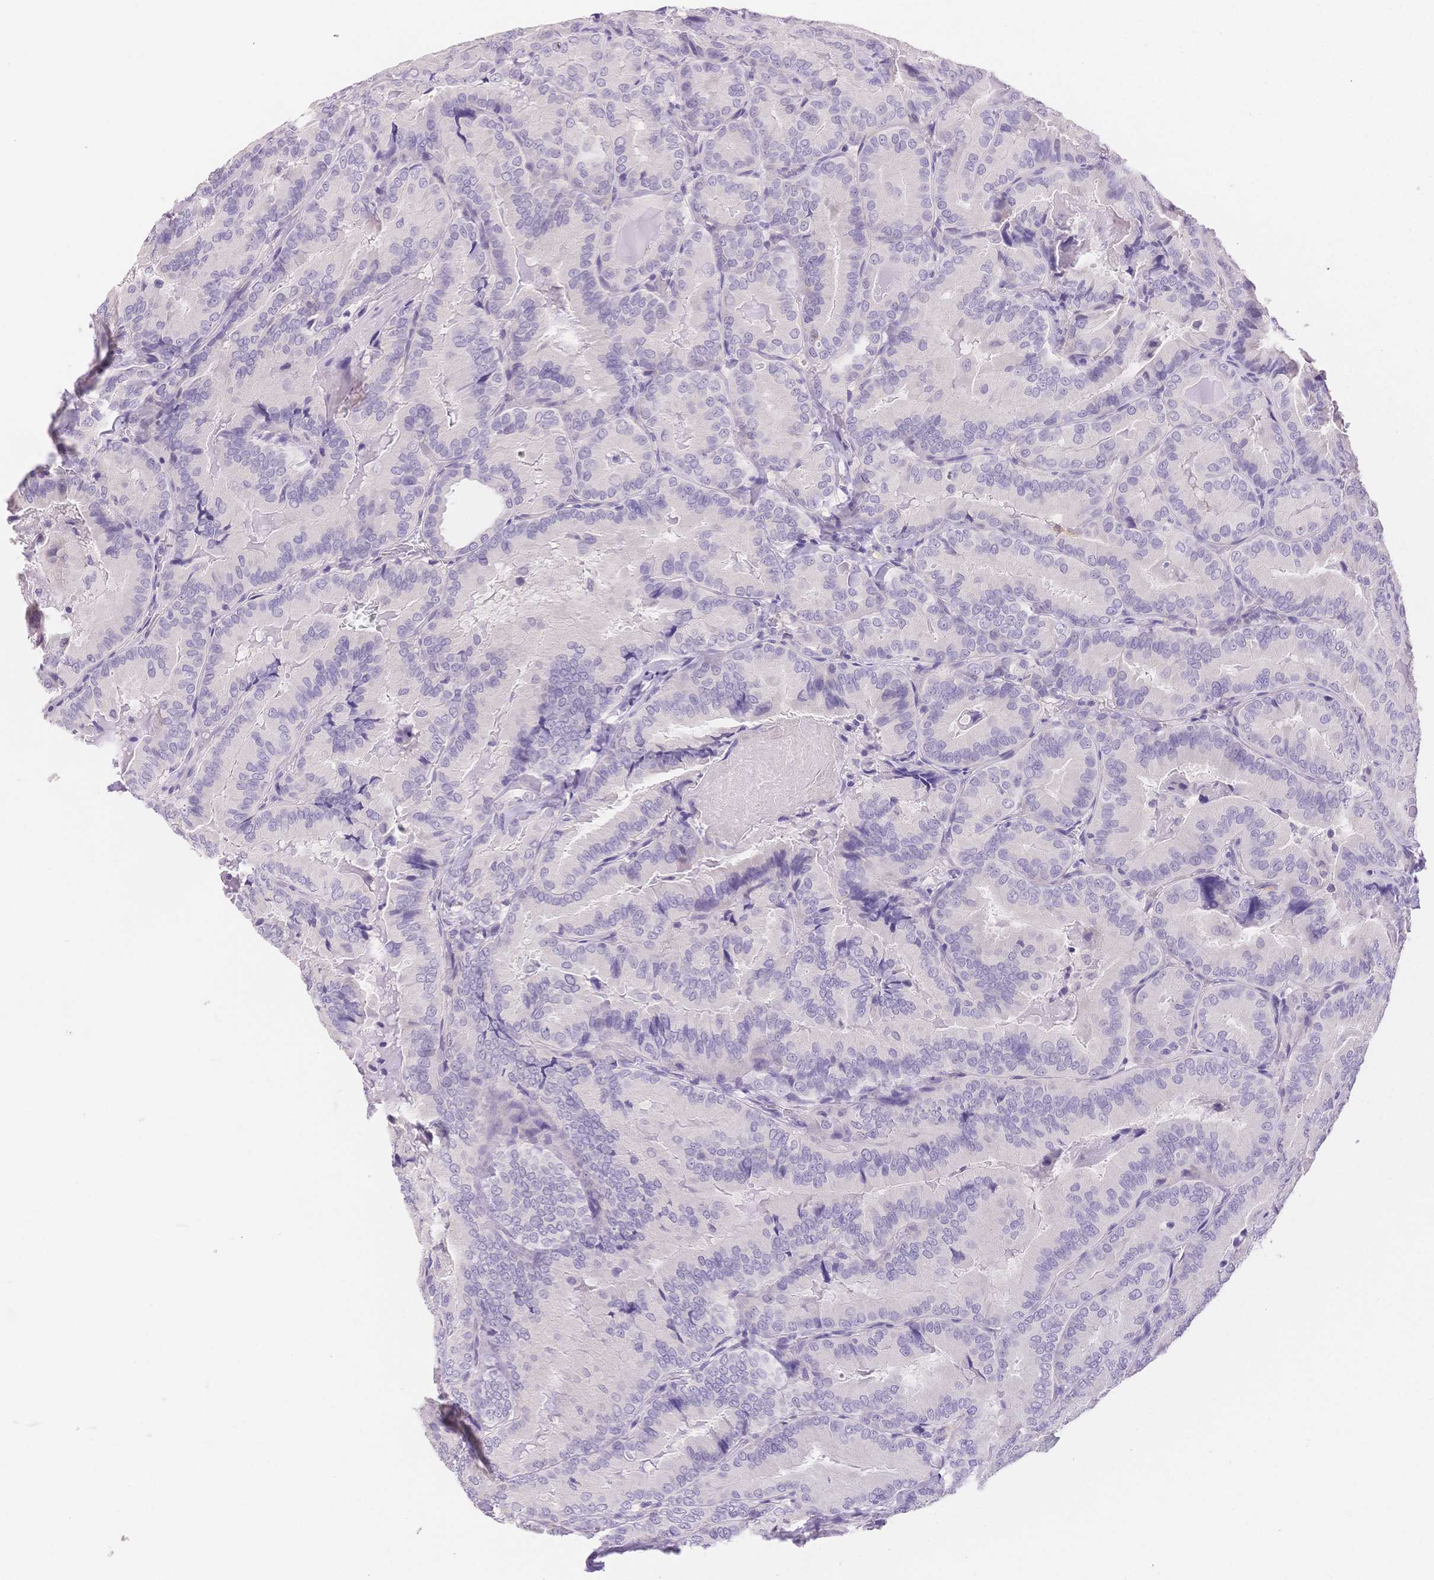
{"staining": {"intensity": "negative", "quantity": "none", "location": "none"}, "tissue": "thyroid cancer", "cell_type": "Tumor cells", "image_type": "cancer", "snomed": [{"axis": "morphology", "description": "Papillary adenocarcinoma, NOS"}, {"axis": "topography", "description": "Thyroid gland"}], "caption": "A photomicrograph of human thyroid cancer is negative for staining in tumor cells. Brightfield microscopy of immunohistochemistry stained with DAB (brown) and hematoxylin (blue), captured at high magnification.", "gene": "MYOM1", "patient": {"sex": "male", "age": 61}}